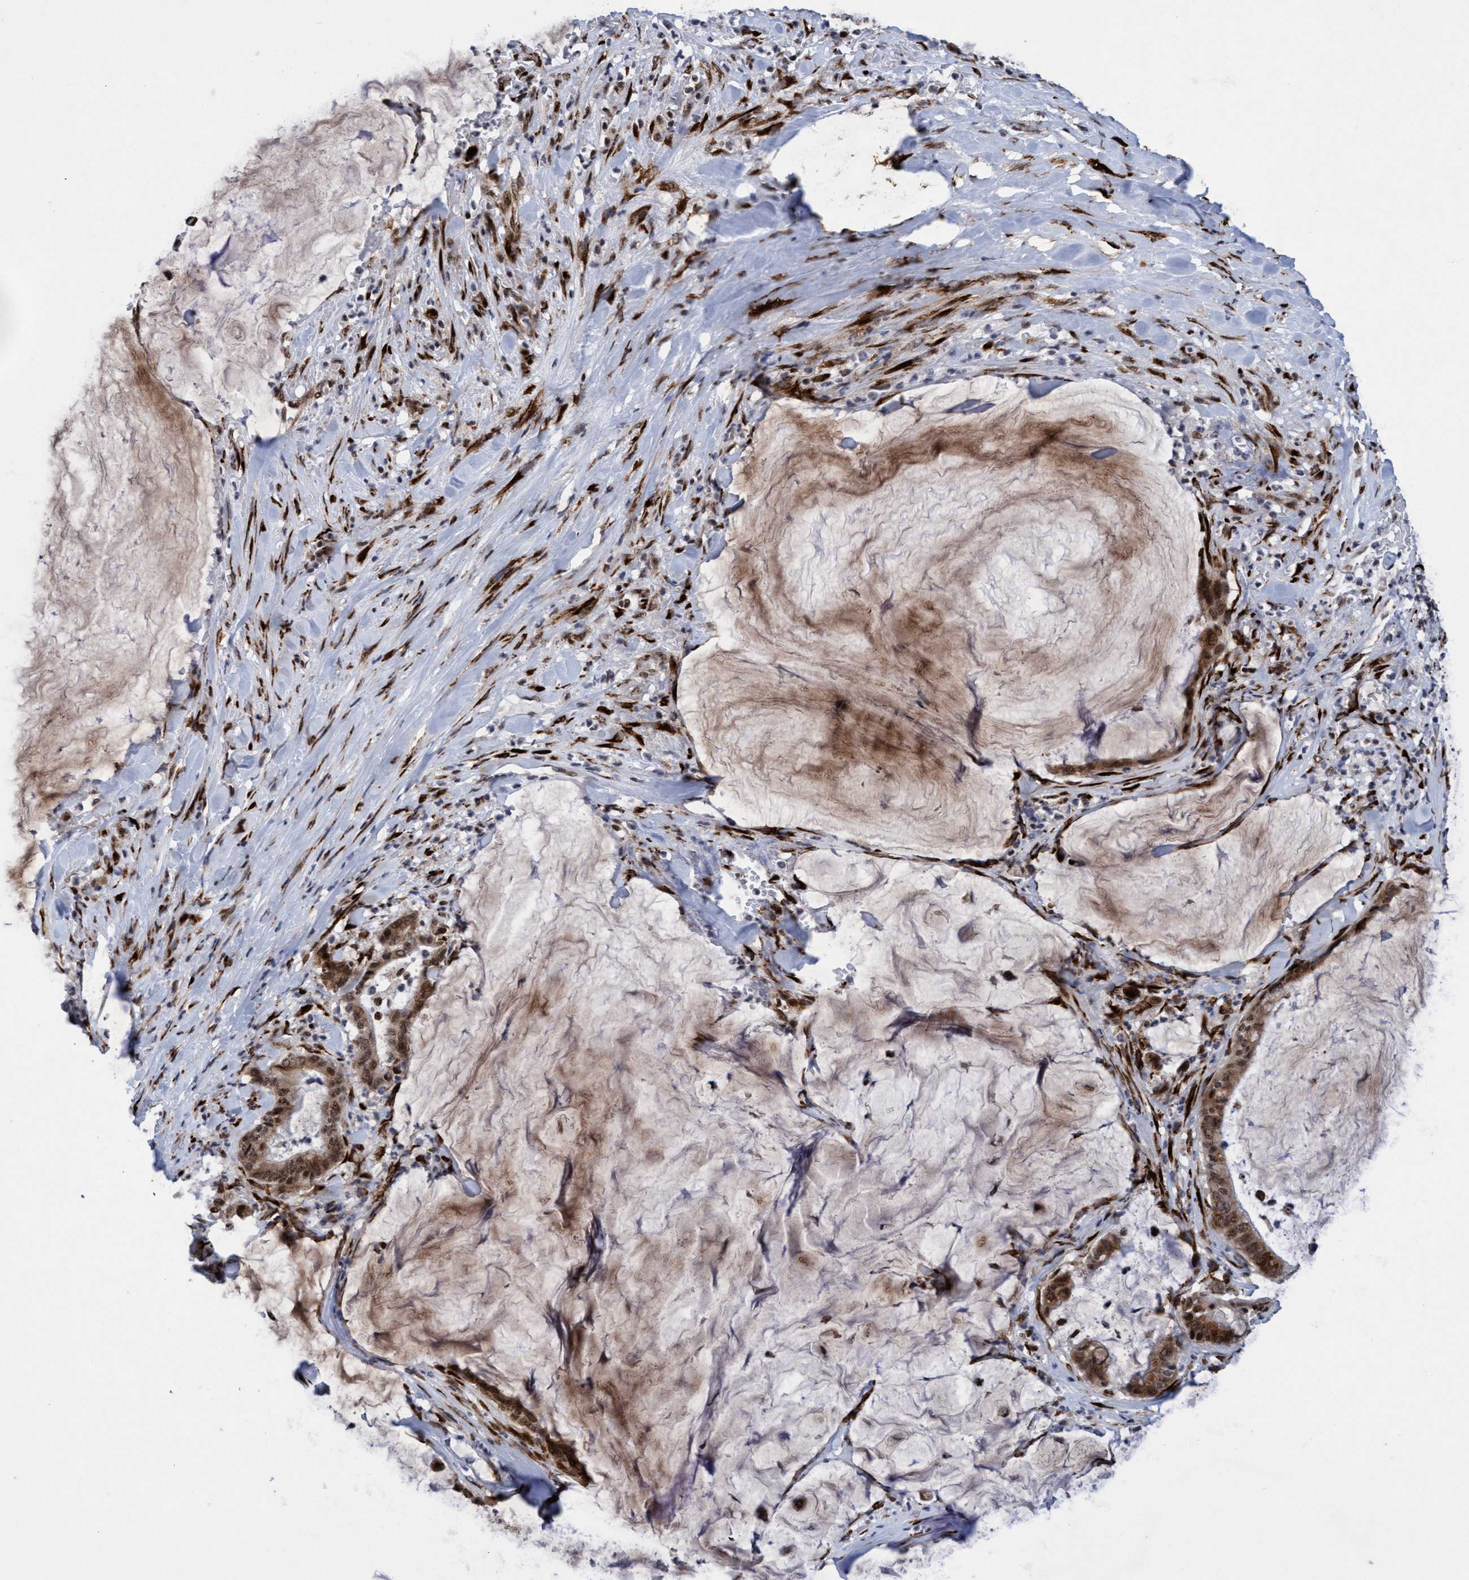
{"staining": {"intensity": "moderate", "quantity": ">75%", "location": "cytoplasmic/membranous,nuclear"}, "tissue": "pancreatic cancer", "cell_type": "Tumor cells", "image_type": "cancer", "snomed": [{"axis": "morphology", "description": "Adenocarcinoma, NOS"}, {"axis": "topography", "description": "Pancreas"}], "caption": "Adenocarcinoma (pancreatic) tissue demonstrates moderate cytoplasmic/membranous and nuclear positivity in approximately >75% of tumor cells, visualized by immunohistochemistry.", "gene": "GLT6D1", "patient": {"sex": "male", "age": 41}}